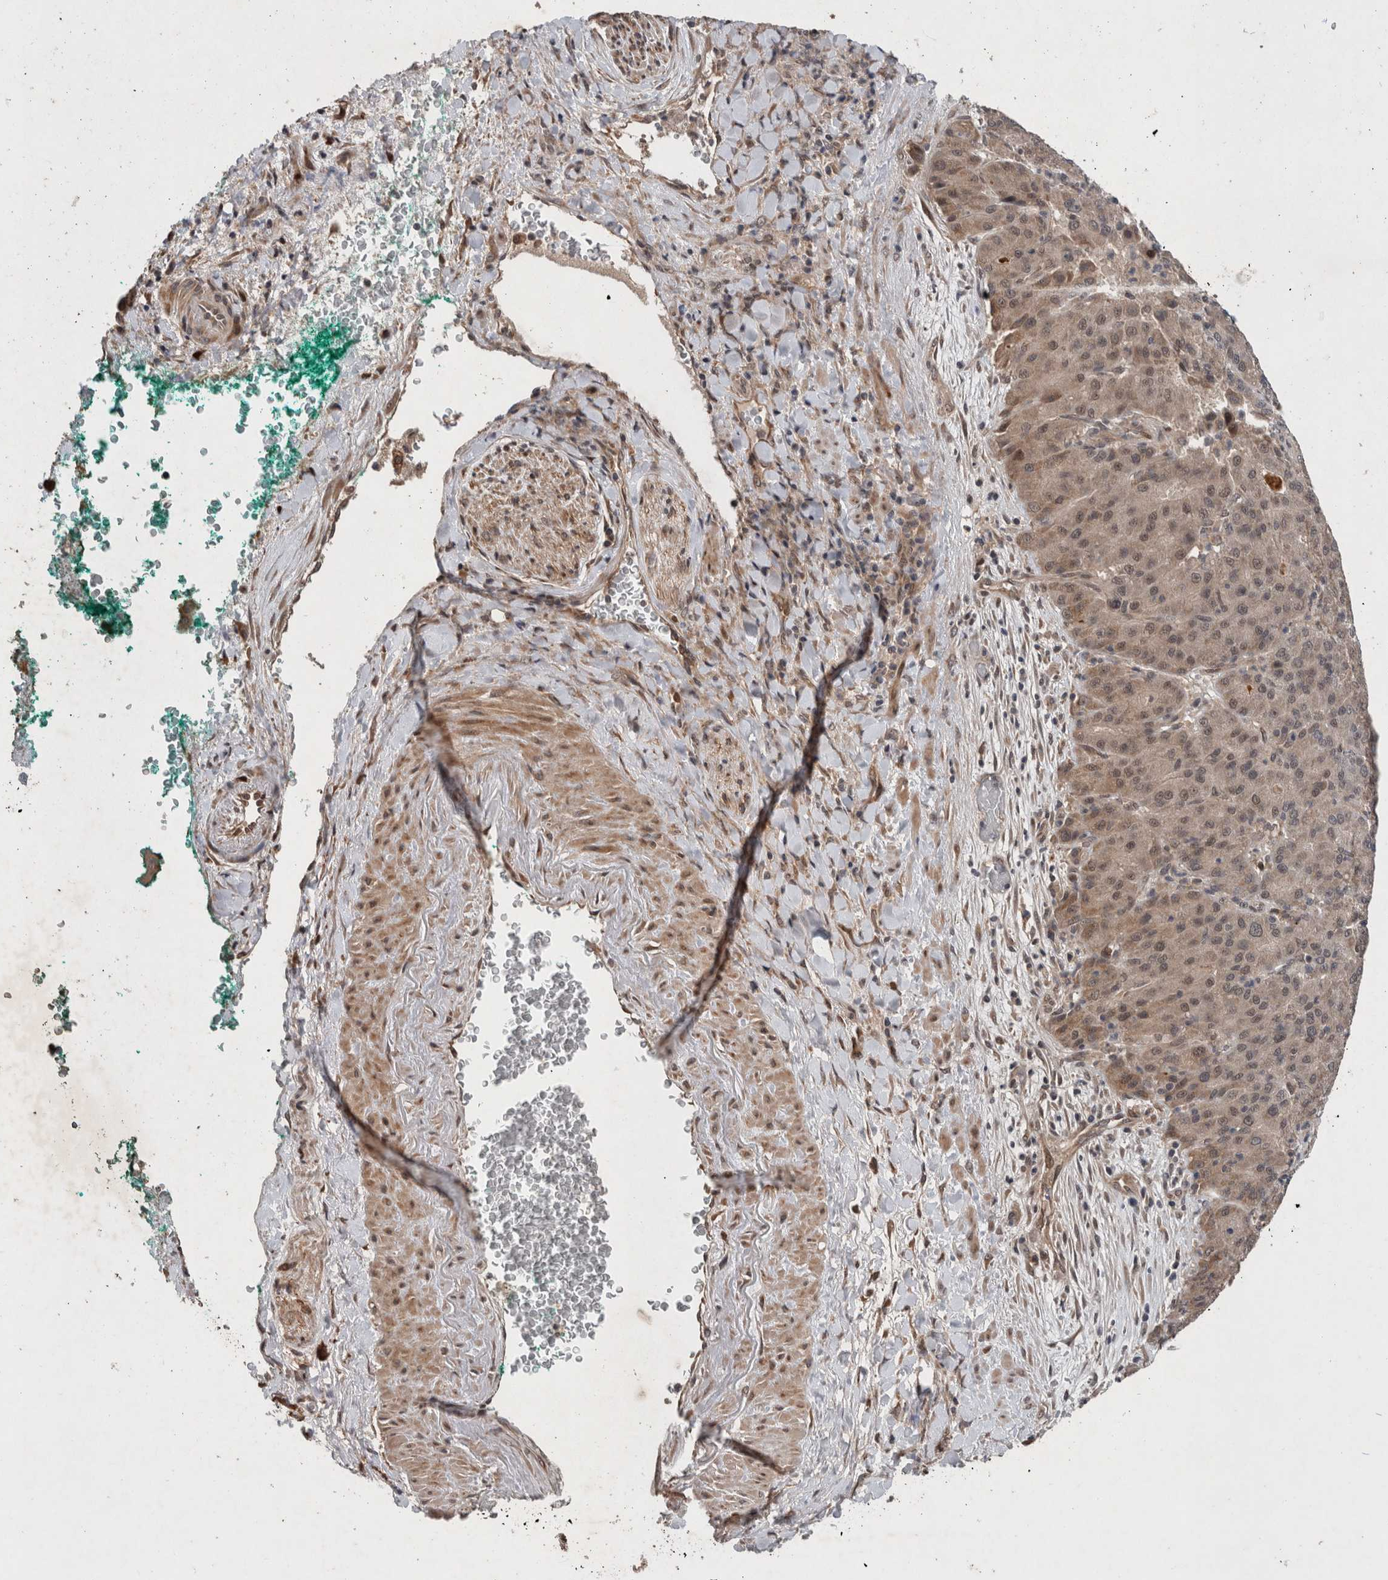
{"staining": {"intensity": "weak", "quantity": ">75%", "location": "cytoplasmic/membranous,nuclear"}, "tissue": "liver cancer", "cell_type": "Tumor cells", "image_type": "cancer", "snomed": [{"axis": "morphology", "description": "Carcinoma, Hepatocellular, NOS"}, {"axis": "topography", "description": "Liver"}], "caption": "Liver hepatocellular carcinoma stained with DAB IHC shows low levels of weak cytoplasmic/membranous and nuclear expression in approximately >75% of tumor cells.", "gene": "GIMAP6", "patient": {"sex": "male", "age": 65}}